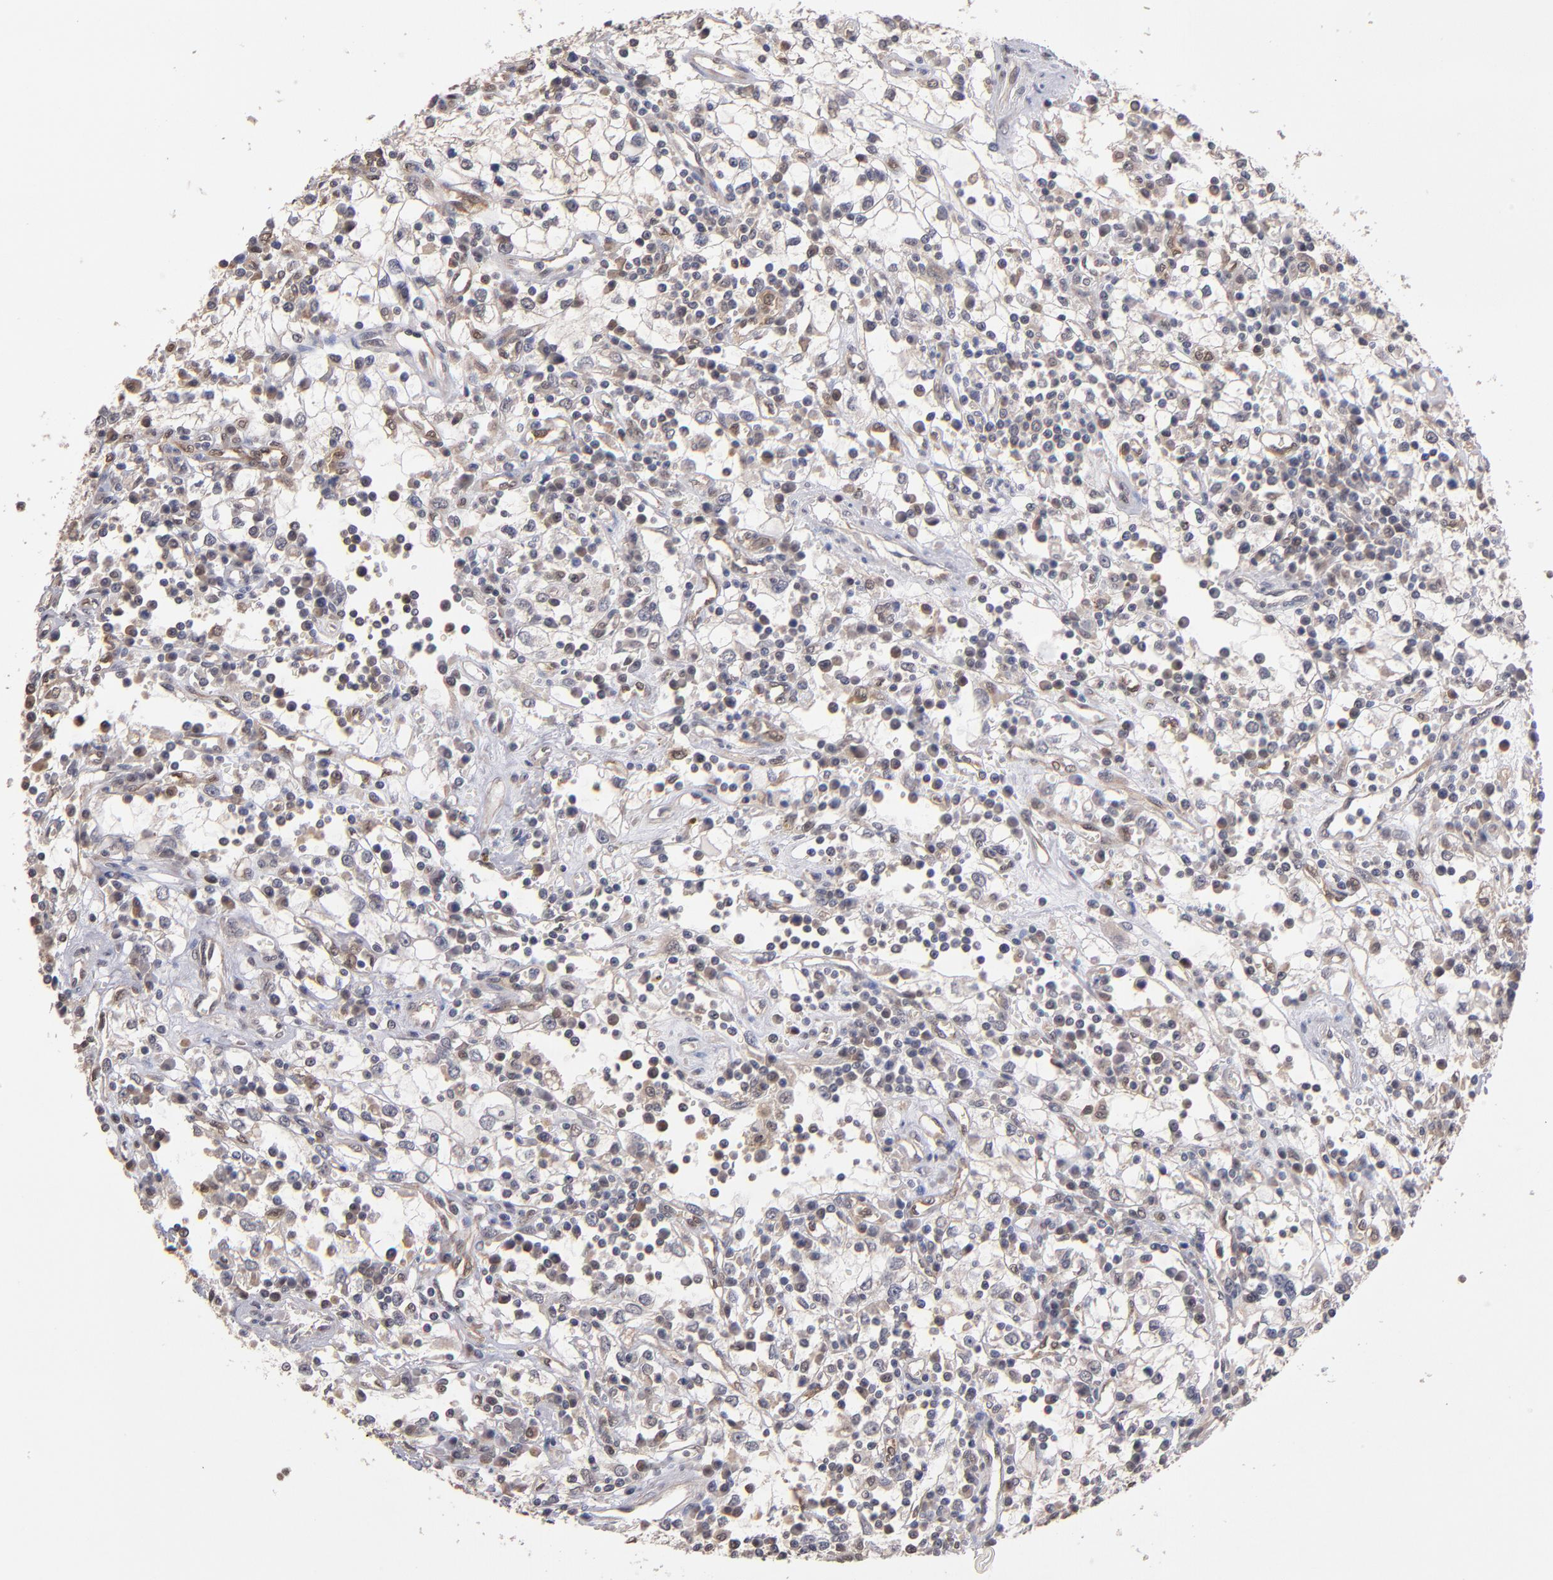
{"staining": {"intensity": "negative", "quantity": "none", "location": "none"}, "tissue": "renal cancer", "cell_type": "Tumor cells", "image_type": "cancer", "snomed": [{"axis": "morphology", "description": "Adenocarcinoma, NOS"}, {"axis": "topography", "description": "Kidney"}], "caption": "Protein analysis of adenocarcinoma (renal) demonstrates no significant staining in tumor cells. (Brightfield microscopy of DAB immunohistochemistry at high magnification).", "gene": "PSMD10", "patient": {"sex": "male", "age": 82}}